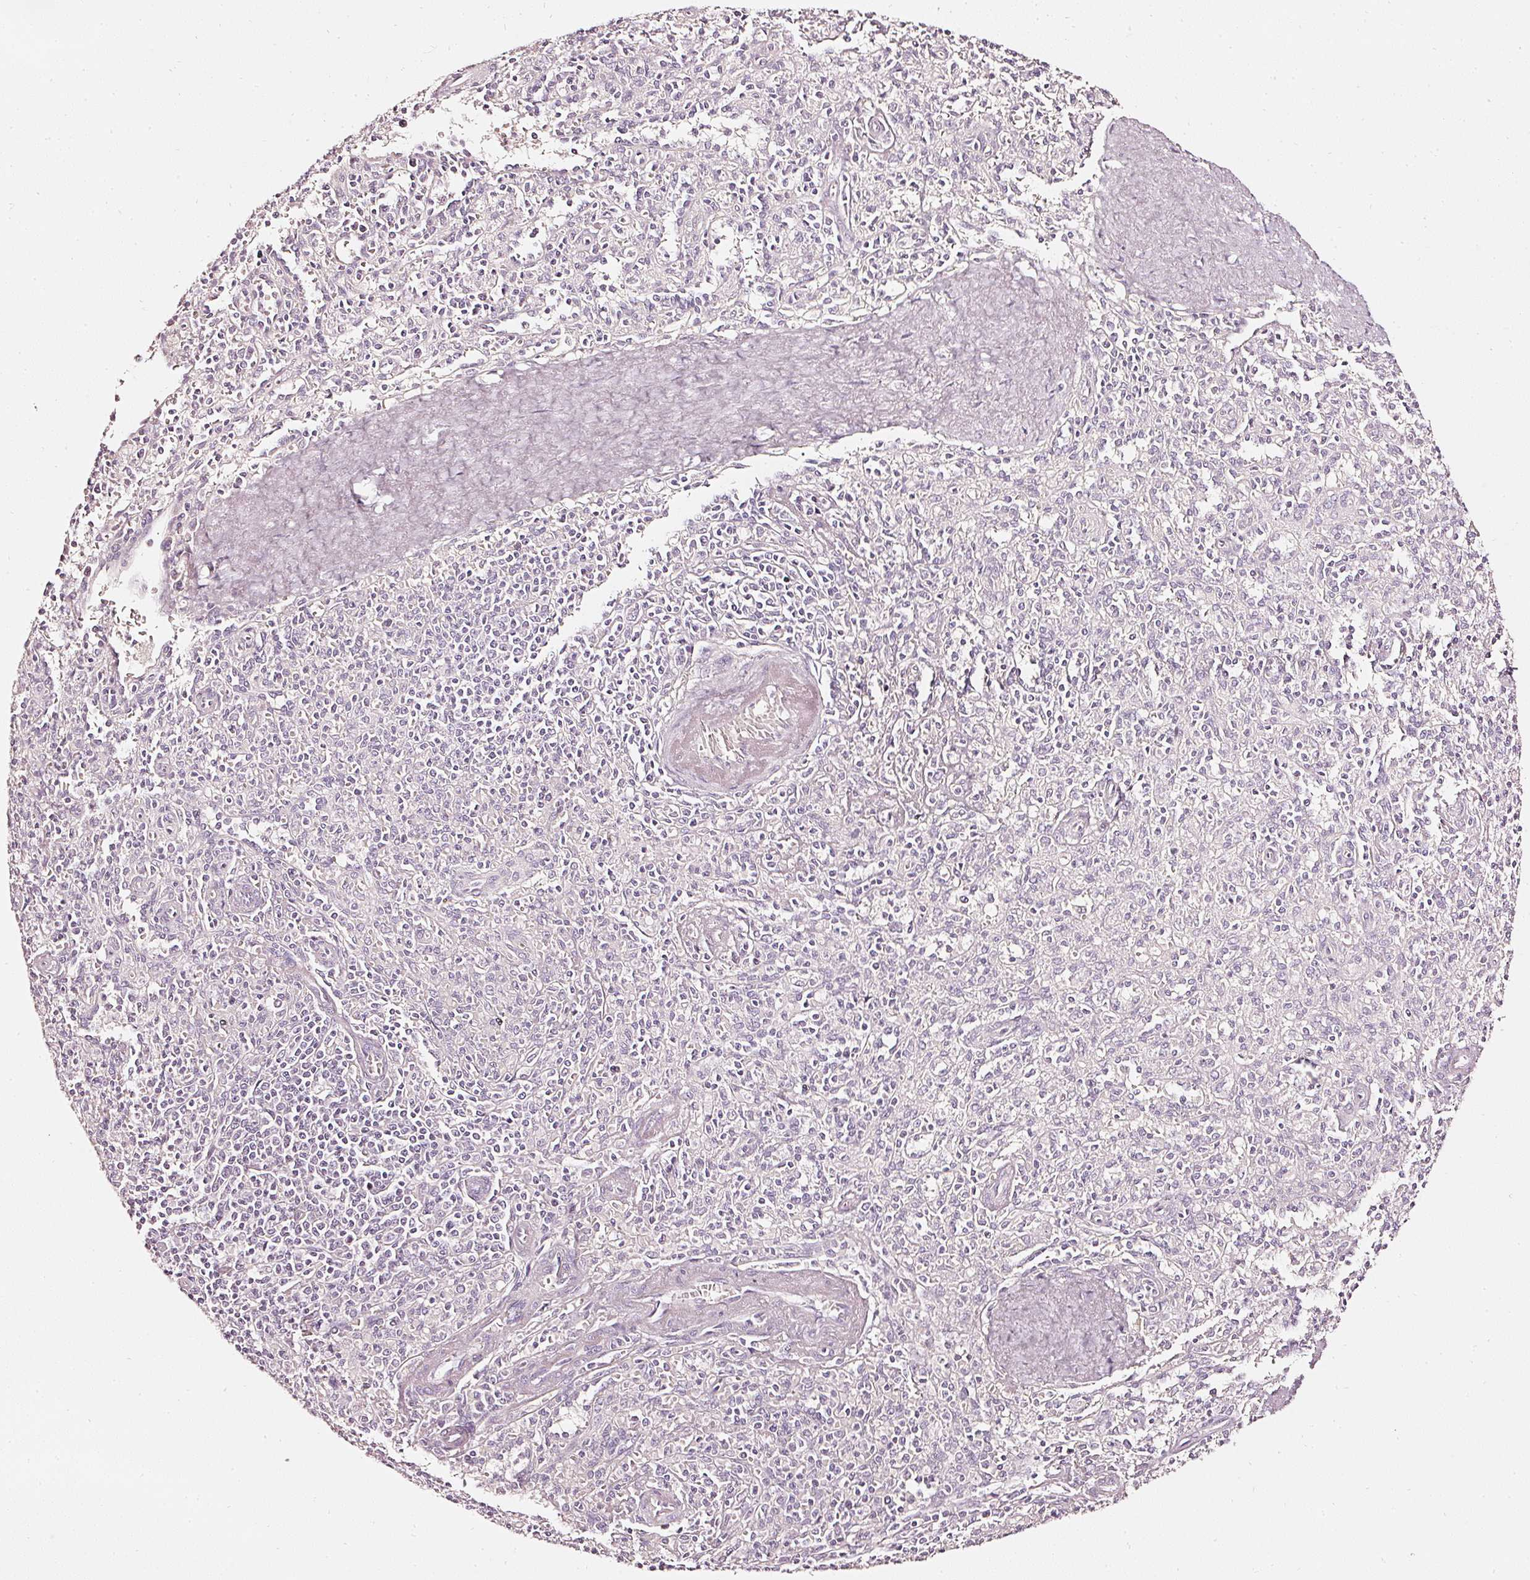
{"staining": {"intensity": "negative", "quantity": "none", "location": "none"}, "tissue": "spleen", "cell_type": "Cells in red pulp", "image_type": "normal", "snomed": [{"axis": "morphology", "description": "Normal tissue, NOS"}, {"axis": "topography", "description": "Spleen"}], "caption": "The immunohistochemistry (IHC) image has no significant expression in cells in red pulp of spleen.", "gene": "CNP", "patient": {"sex": "female", "age": 70}}